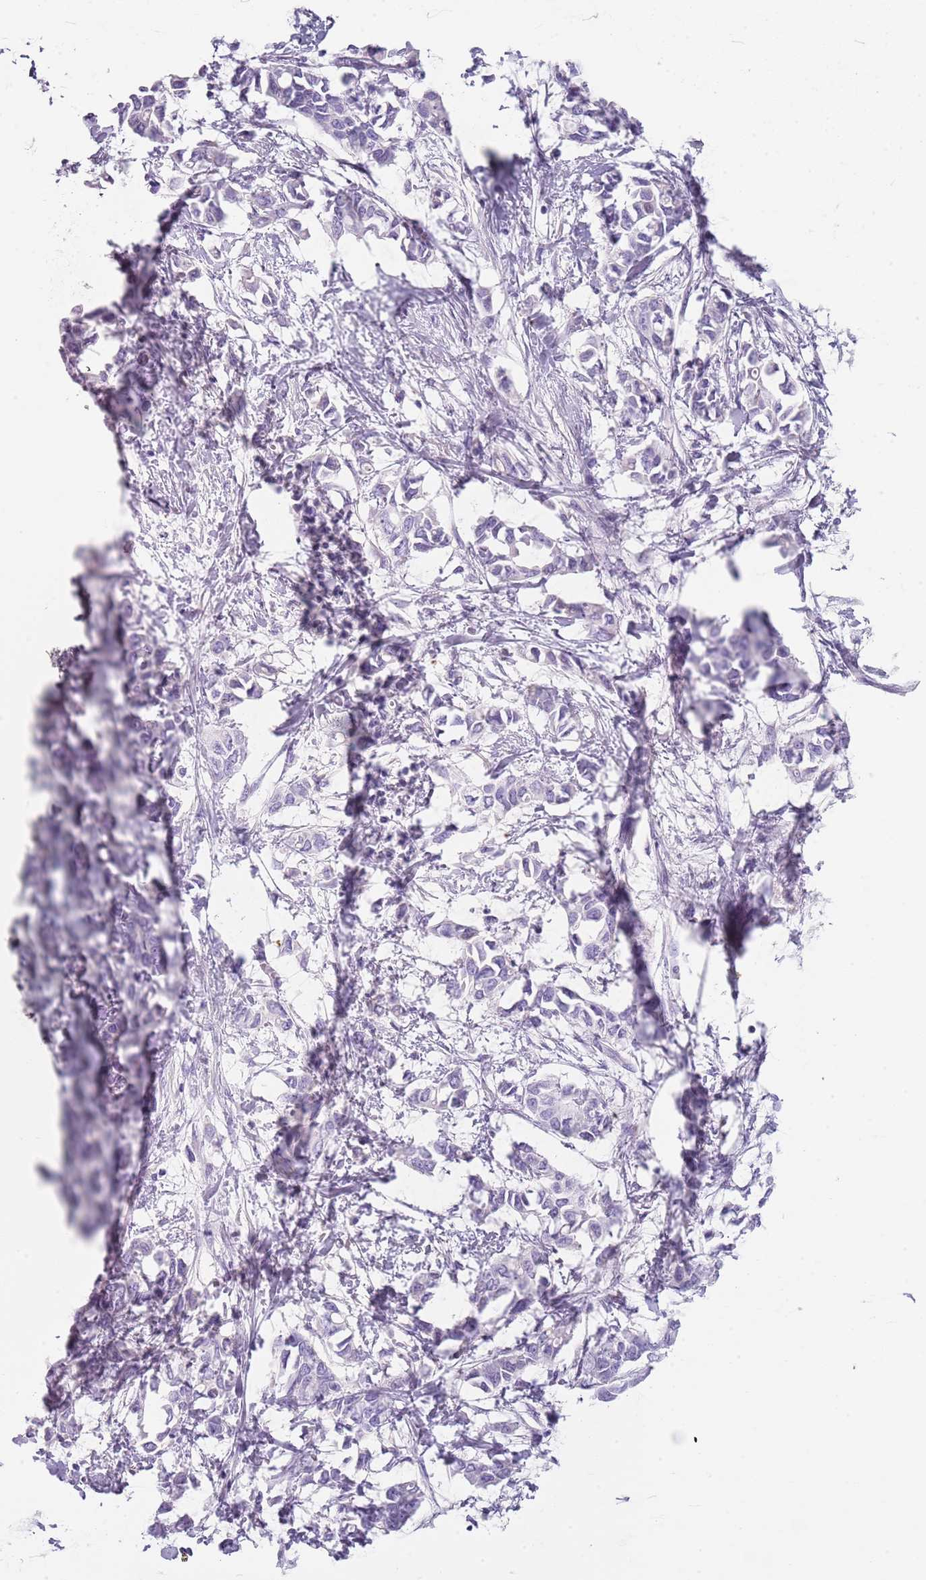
{"staining": {"intensity": "negative", "quantity": "none", "location": "none"}, "tissue": "breast cancer", "cell_type": "Tumor cells", "image_type": "cancer", "snomed": [{"axis": "morphology", "description": "Duct carcinoma"}, {"axis": "topography", "description": "Breast"}], "caption": "The image reveals no staining of tumor cells in breast cancer.", "gene": "NBPF20", "patient": {"sex": "female", "age": 41}}